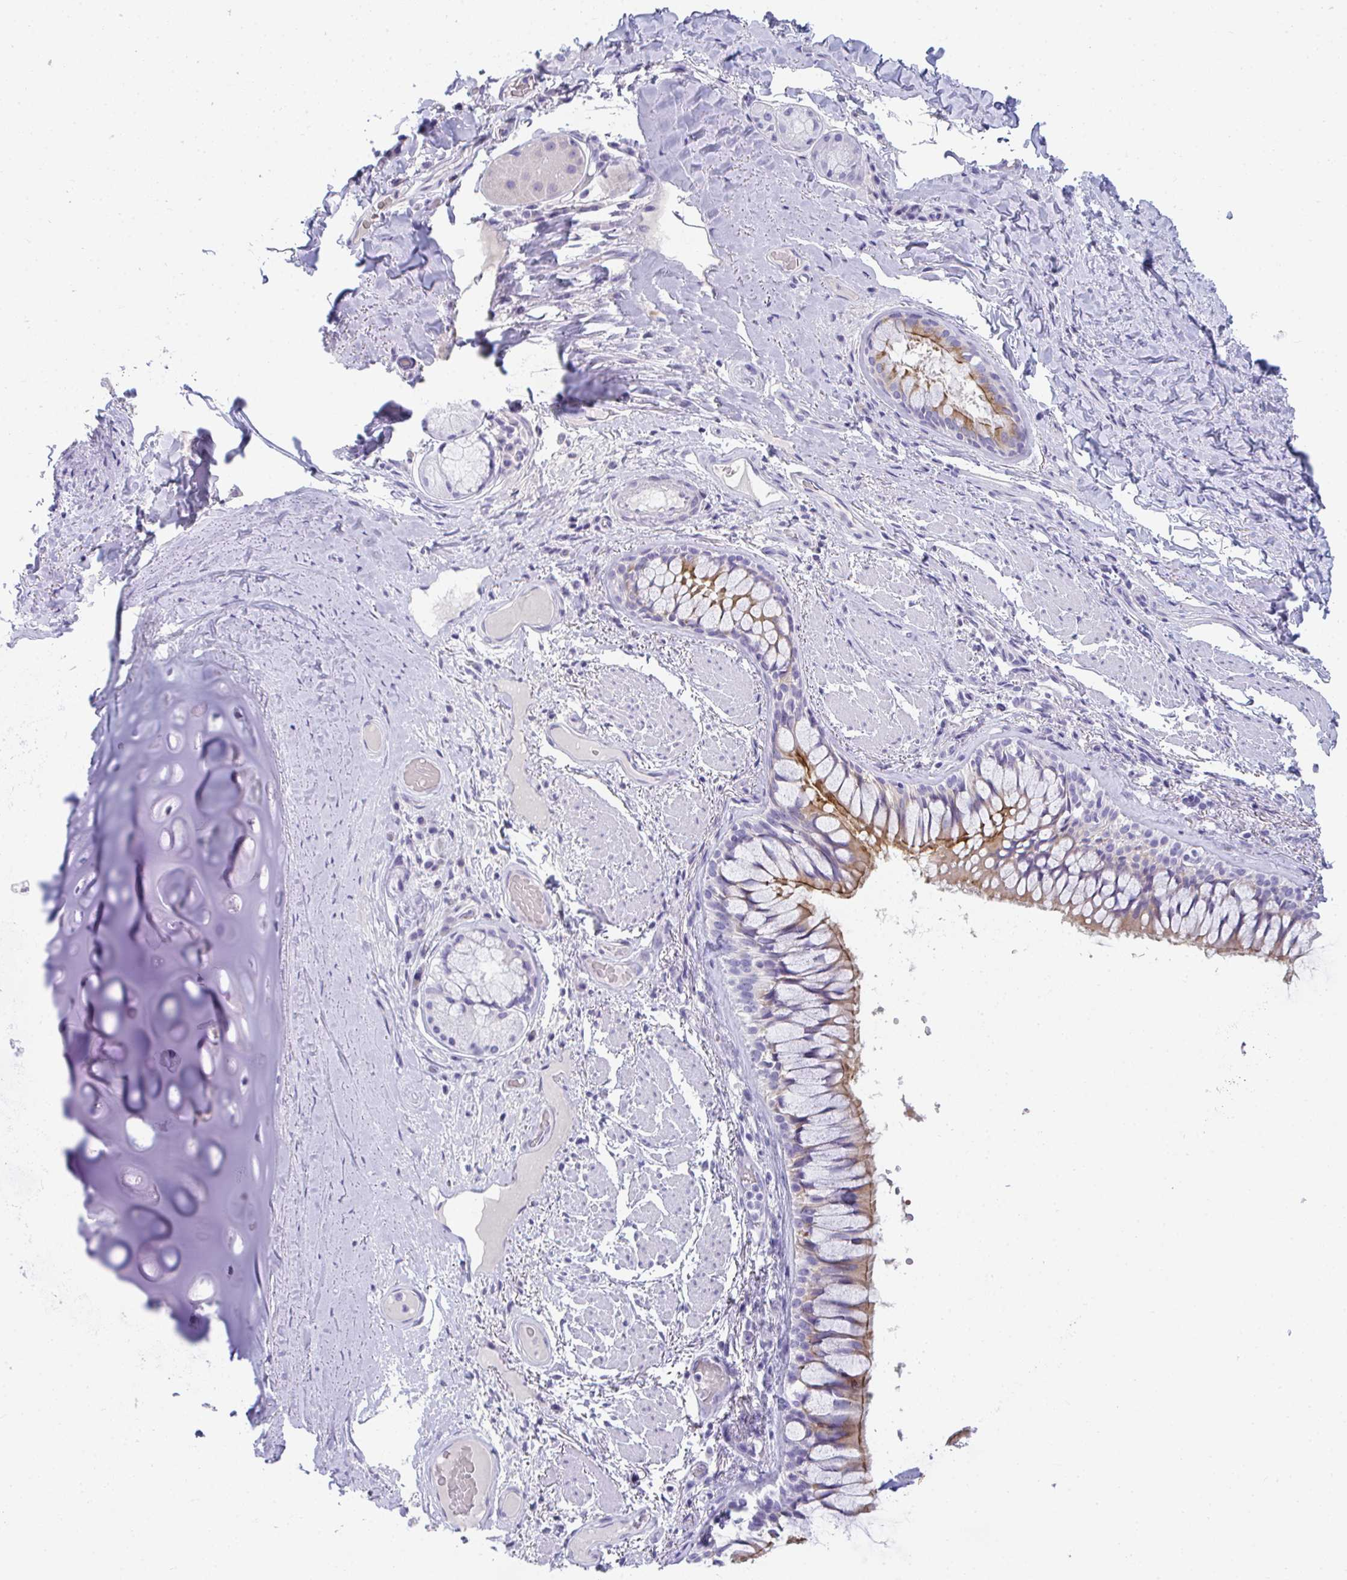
{"staining": {"intensity": "negative", "quantity": "none", "location": "none"}, "tissue": "adipose tissue", "cell_type": "Adipocytes", "image_type": "normal", "snomed": [{"axis": "morphology", "description": "Normal tissue, NOS"}, {"axis": "topography", "description": "Cartilage tissue"}, {"axis": "topography", "description": "Bronchus"}], "caption": "The immunohistochemistry photomicrograph has no significant positivity in adipocytes of adipose tissue.", "gene": "TTC30A", "patient": {"sex": "male", "age": 64}}